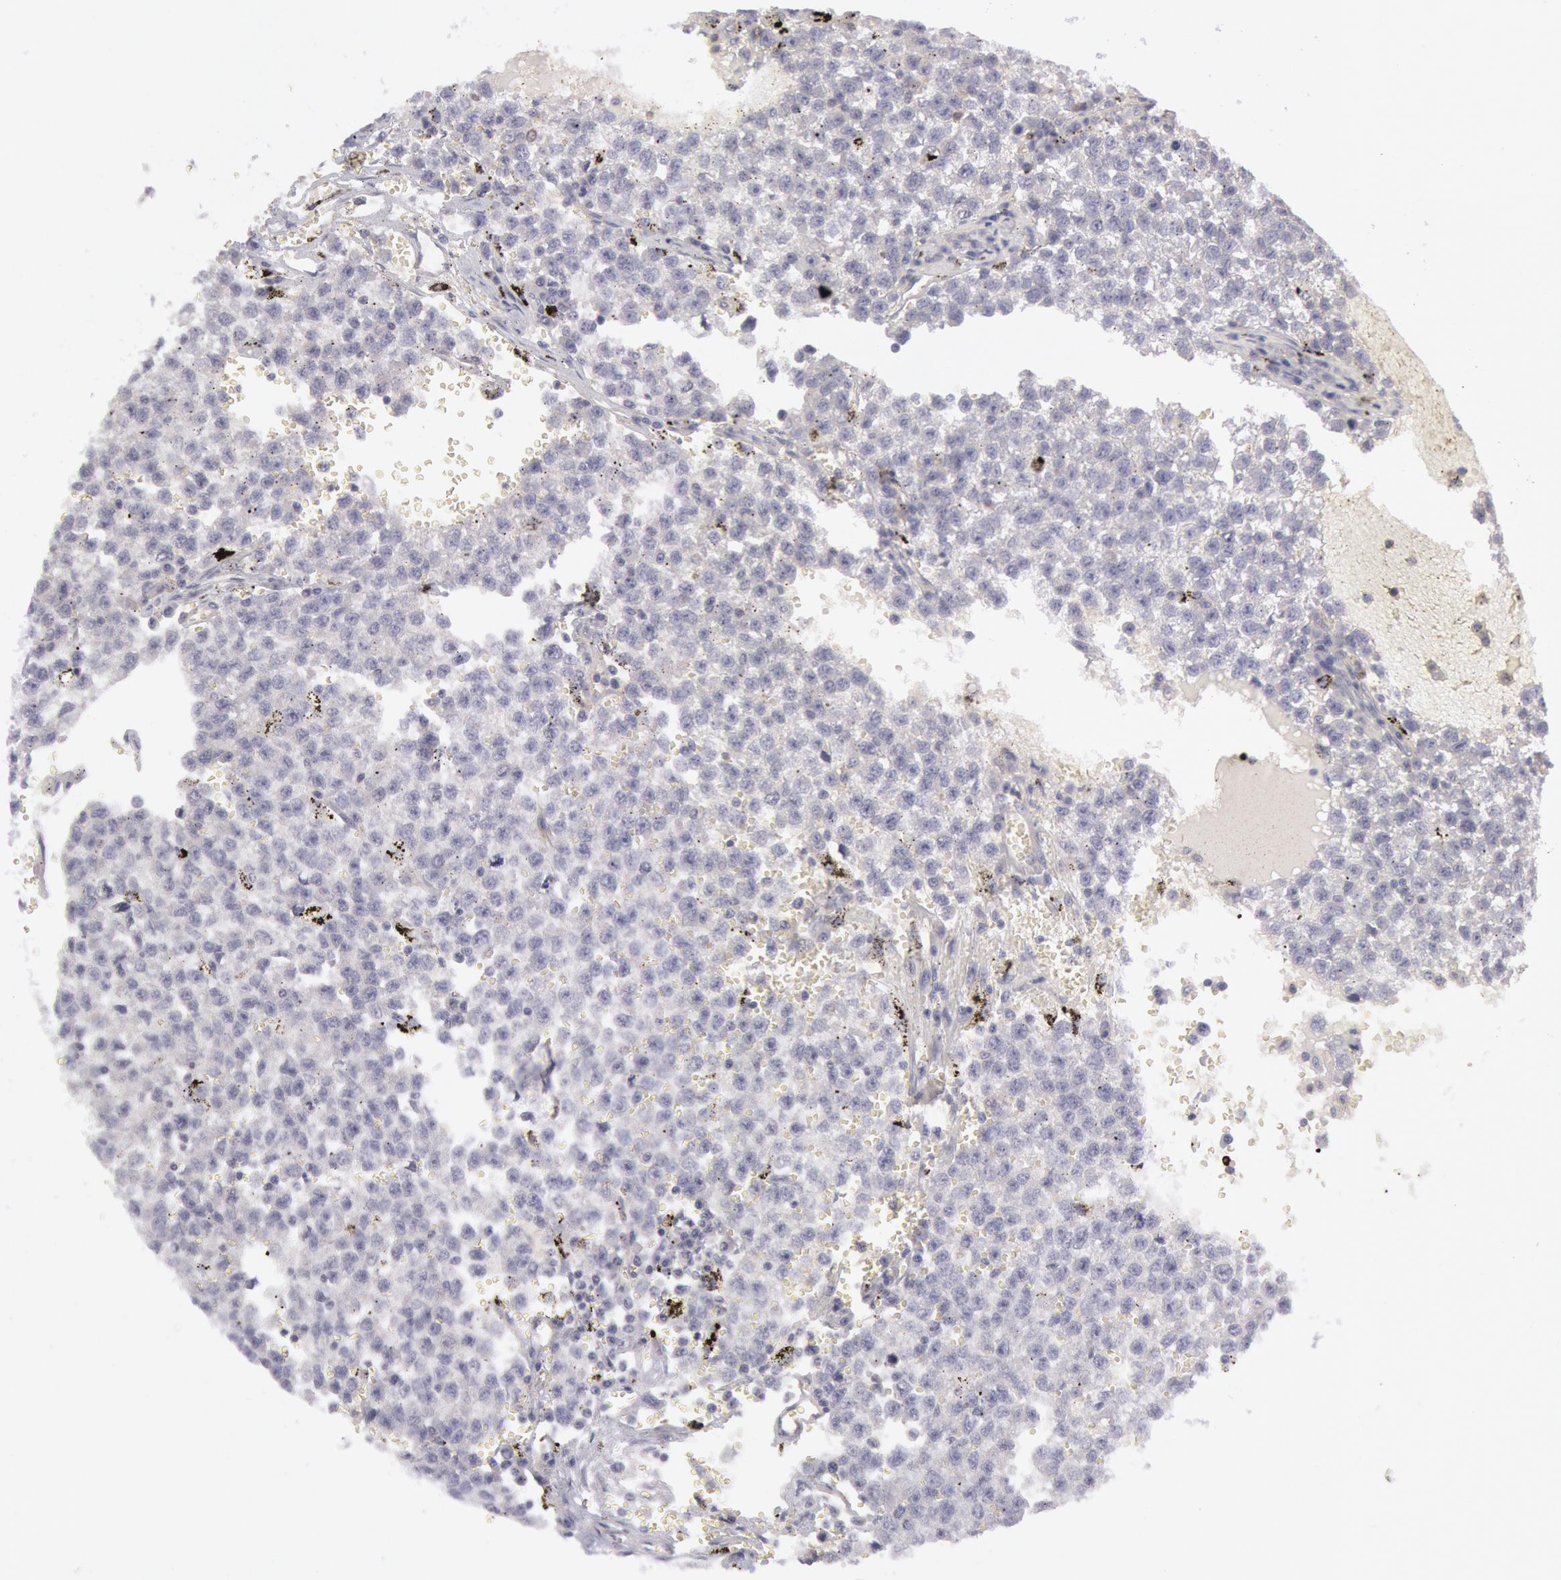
{"staining": {"intensity": "weak", "quantity": "<25%", "location": "cytoplasmic/membranous"}, "tissue": "testis cancer", "cell_type": "Tumor cells", "image_type": "cancer", "snomed": [{"axis": "morphology", "description": "Seminoma, NOS"}, {"axis": "topography", "description": "Testis"}], "caption": "Testis cancer was stained to show a protein in brown. There is no significant expression in tumor cells.", "gene": "IKBKB", "patient": {"sex": "male", "age": 35}}